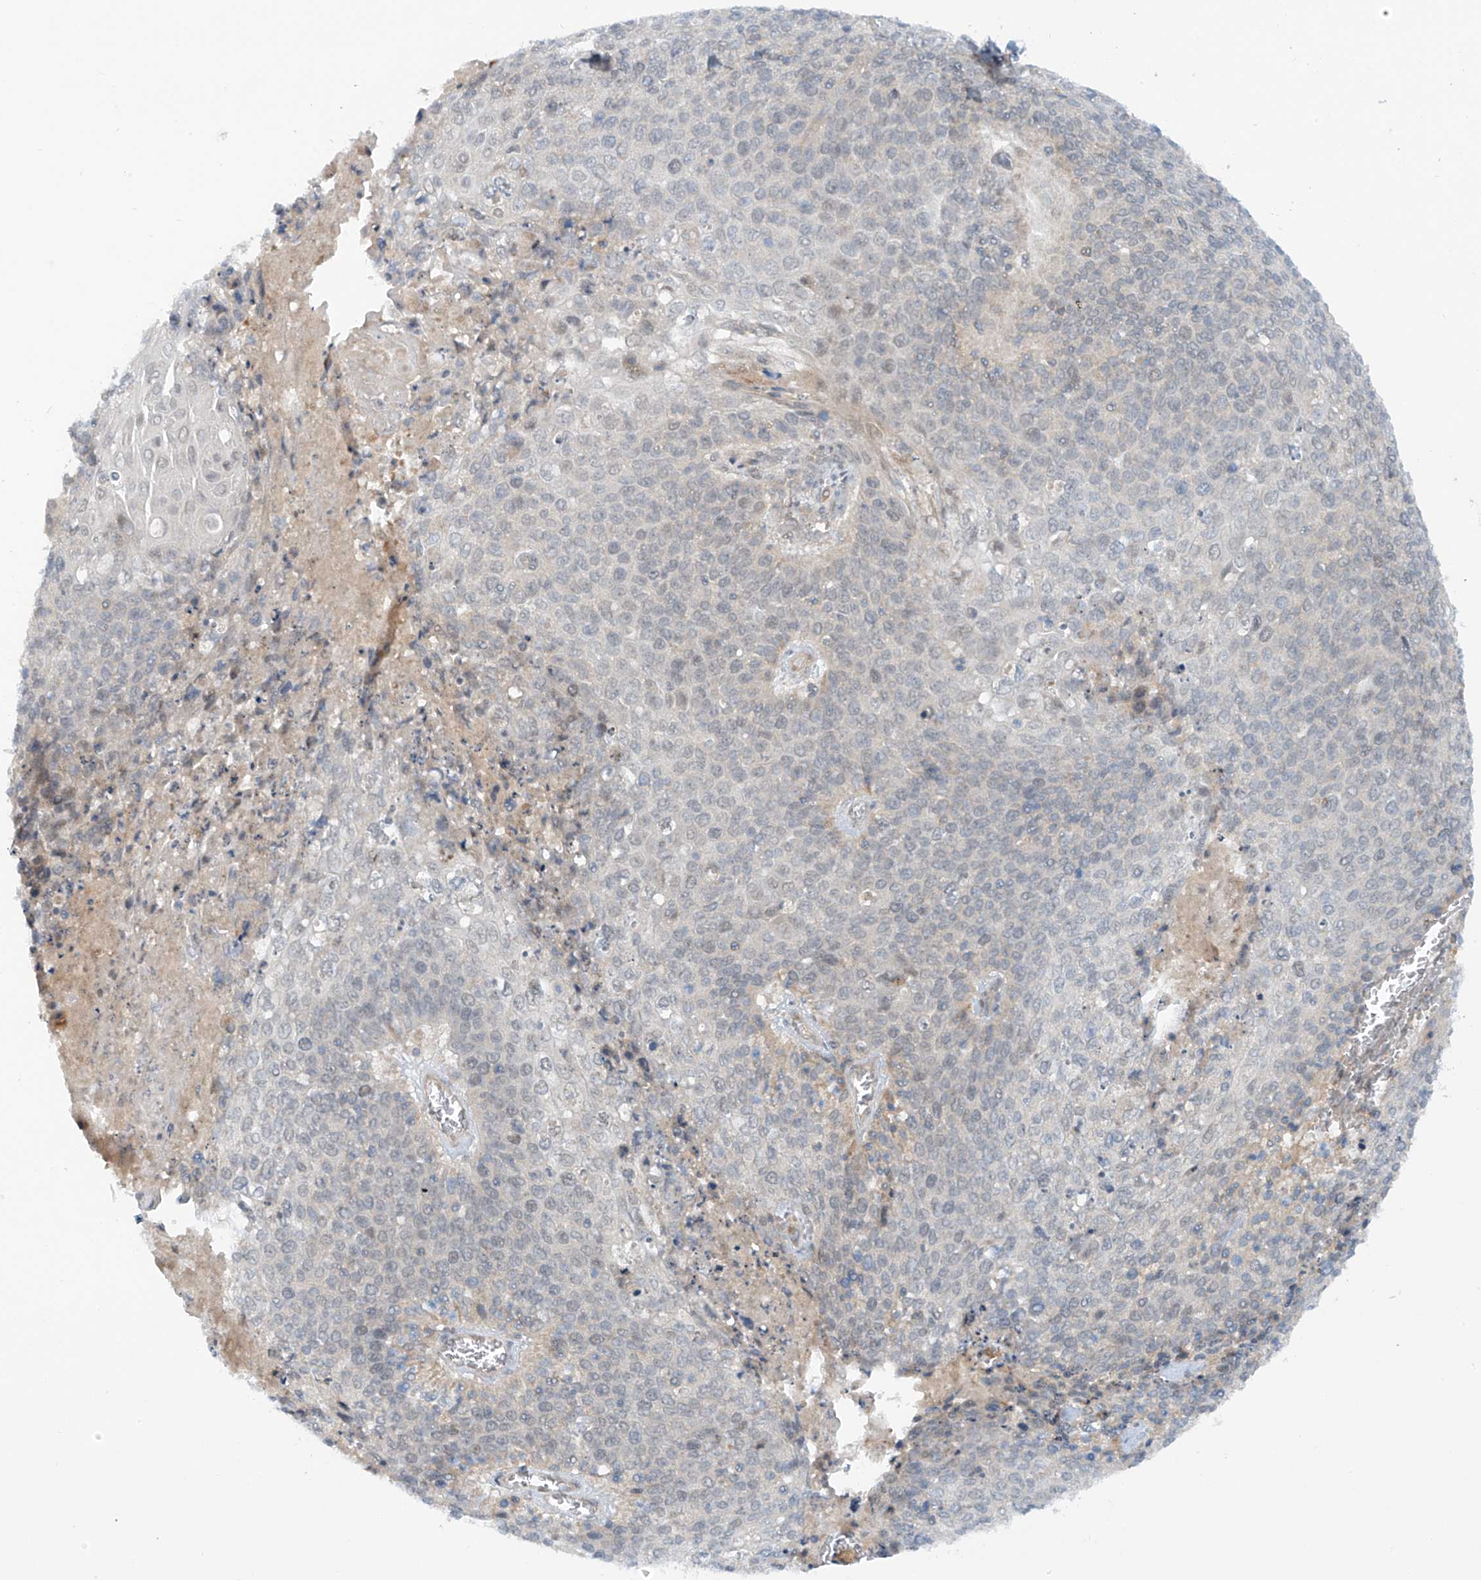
{"staining": {"intensity": "negative", "quantity": "none", "location": "none"}, "tissue": "cervical cancer", "cell_type": "Tumor cells", "image_type": "cancer", "snomed": [{"axis": "morphology", "description": "Squamous cell carcinoma, NOS"}, {"axis": "topography", "description": "Cervix"}], "caption": "This is an IHC micrograph of human cervical cancer. There is no positivity in tumor cells.", "gene": "FSD1L", "patient": {"sex": "female", "age": 39}}